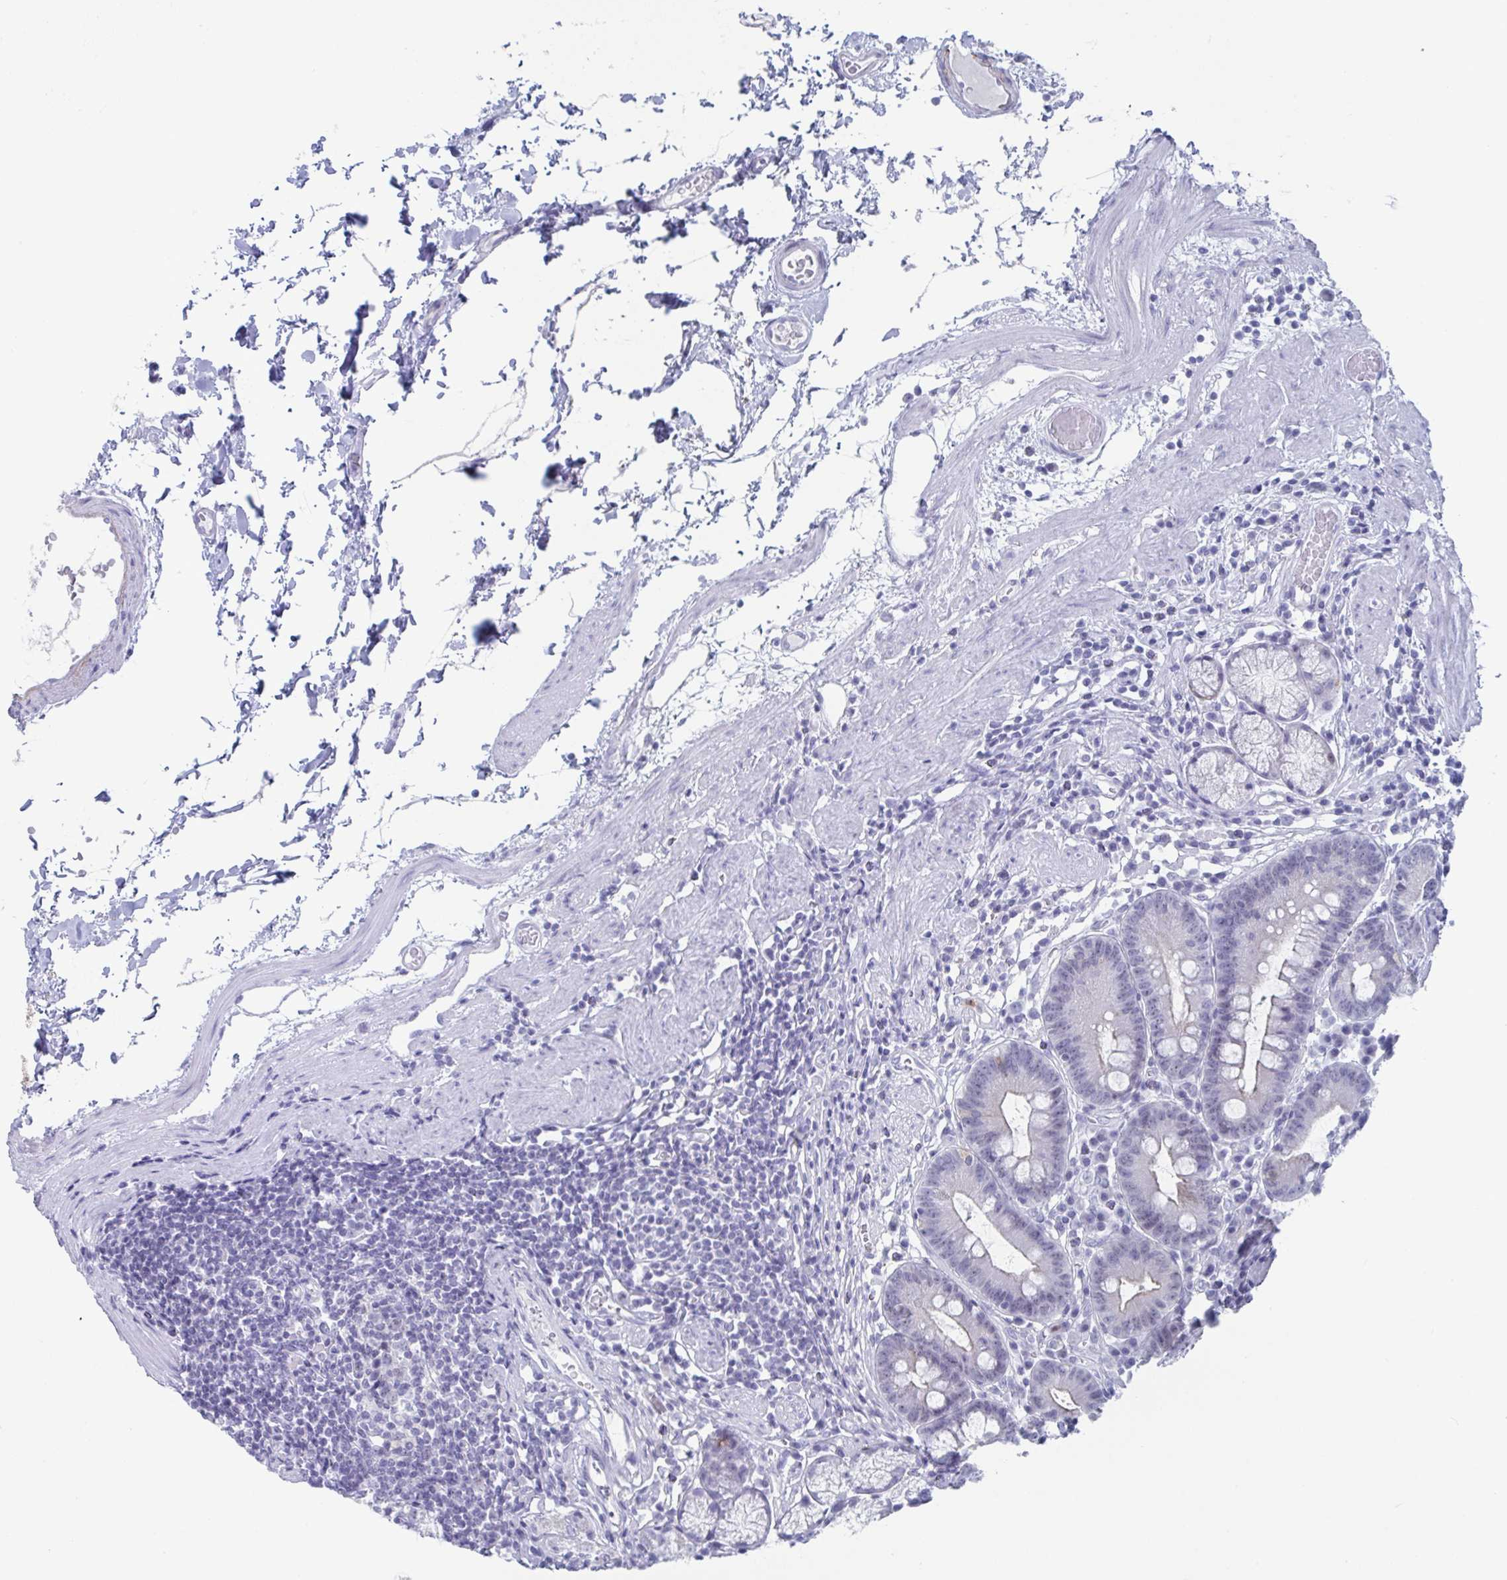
{"staining": {"intensity": "negative", "quantity": "none", "location": "none"}, "tissue": "stomach", "cell_type": "Glandular cells", "image_type": "normal", "snomed": [{"axis": "morphology", "description": "Normal tissue, NOS"}, {"axis": "topography", "description": "Stomach"}], "caption": "This is a photomicrograph of immunohistochemistry staining of normal stomach, which shows no positivity in glandular cells.", "gene": "CYP4F11", "patient": {"sex": "male", "age": 55}}